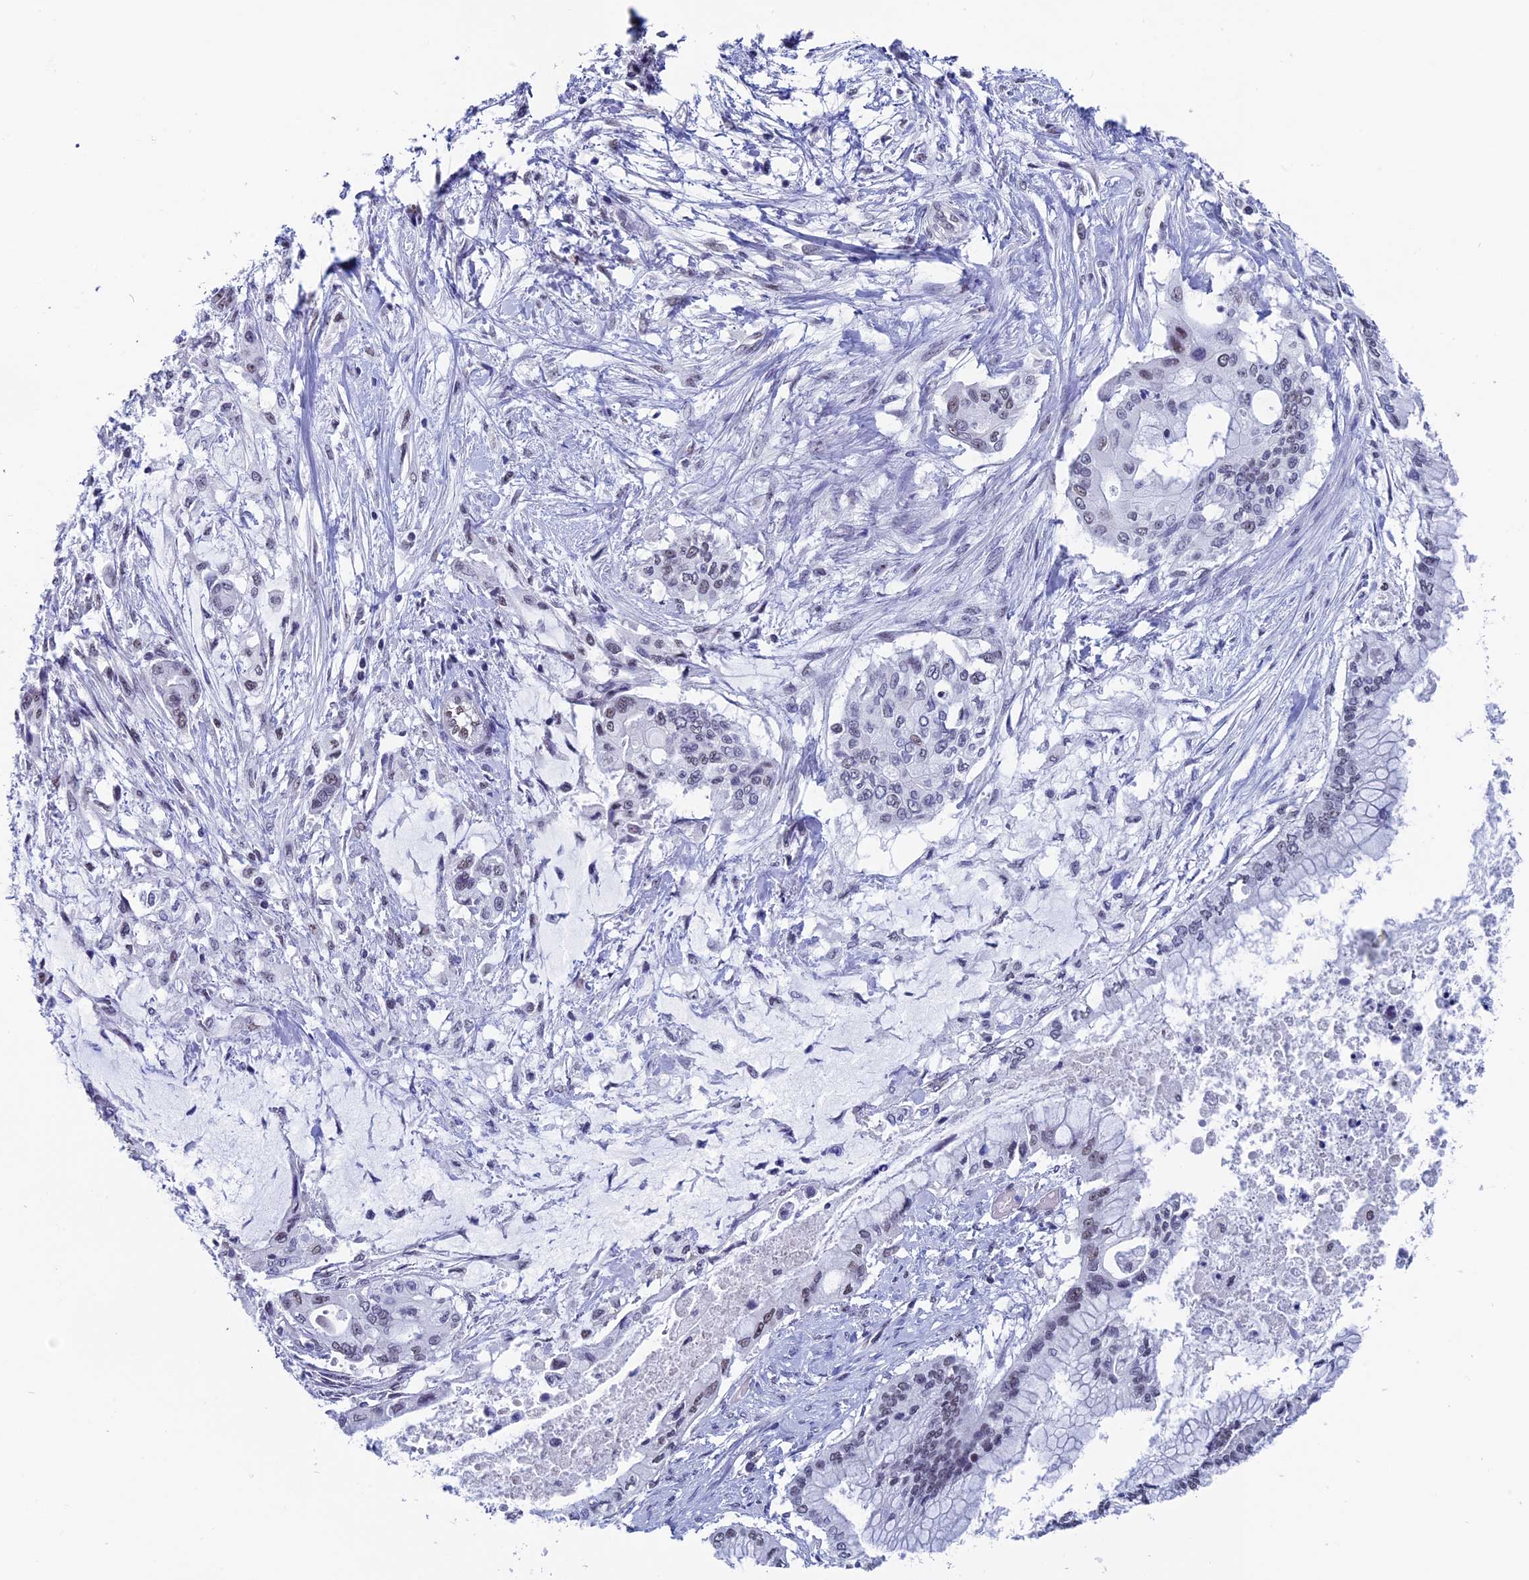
{"staining": {"intensity": "weak", "quantity": "<25%", "location": "nuclear"}, "tissue": "pancreatic cancer", "cell_type": "Tumor cells", "image_type": "cancer", "snomed": [{"axis": "morphology", "description": "Adenocarcinoma, NOS"}, {"axis": "topography", "description": "Pancreas"}], "caption": "Immunohistochemistry micrograph of human pancreatic cancer (adenocarcinoma) stained for a protein (brown), which shows no positivity in tumor cells.", "gene": "CD2BP2", "patient": {"sex": "male", "age": 46}}